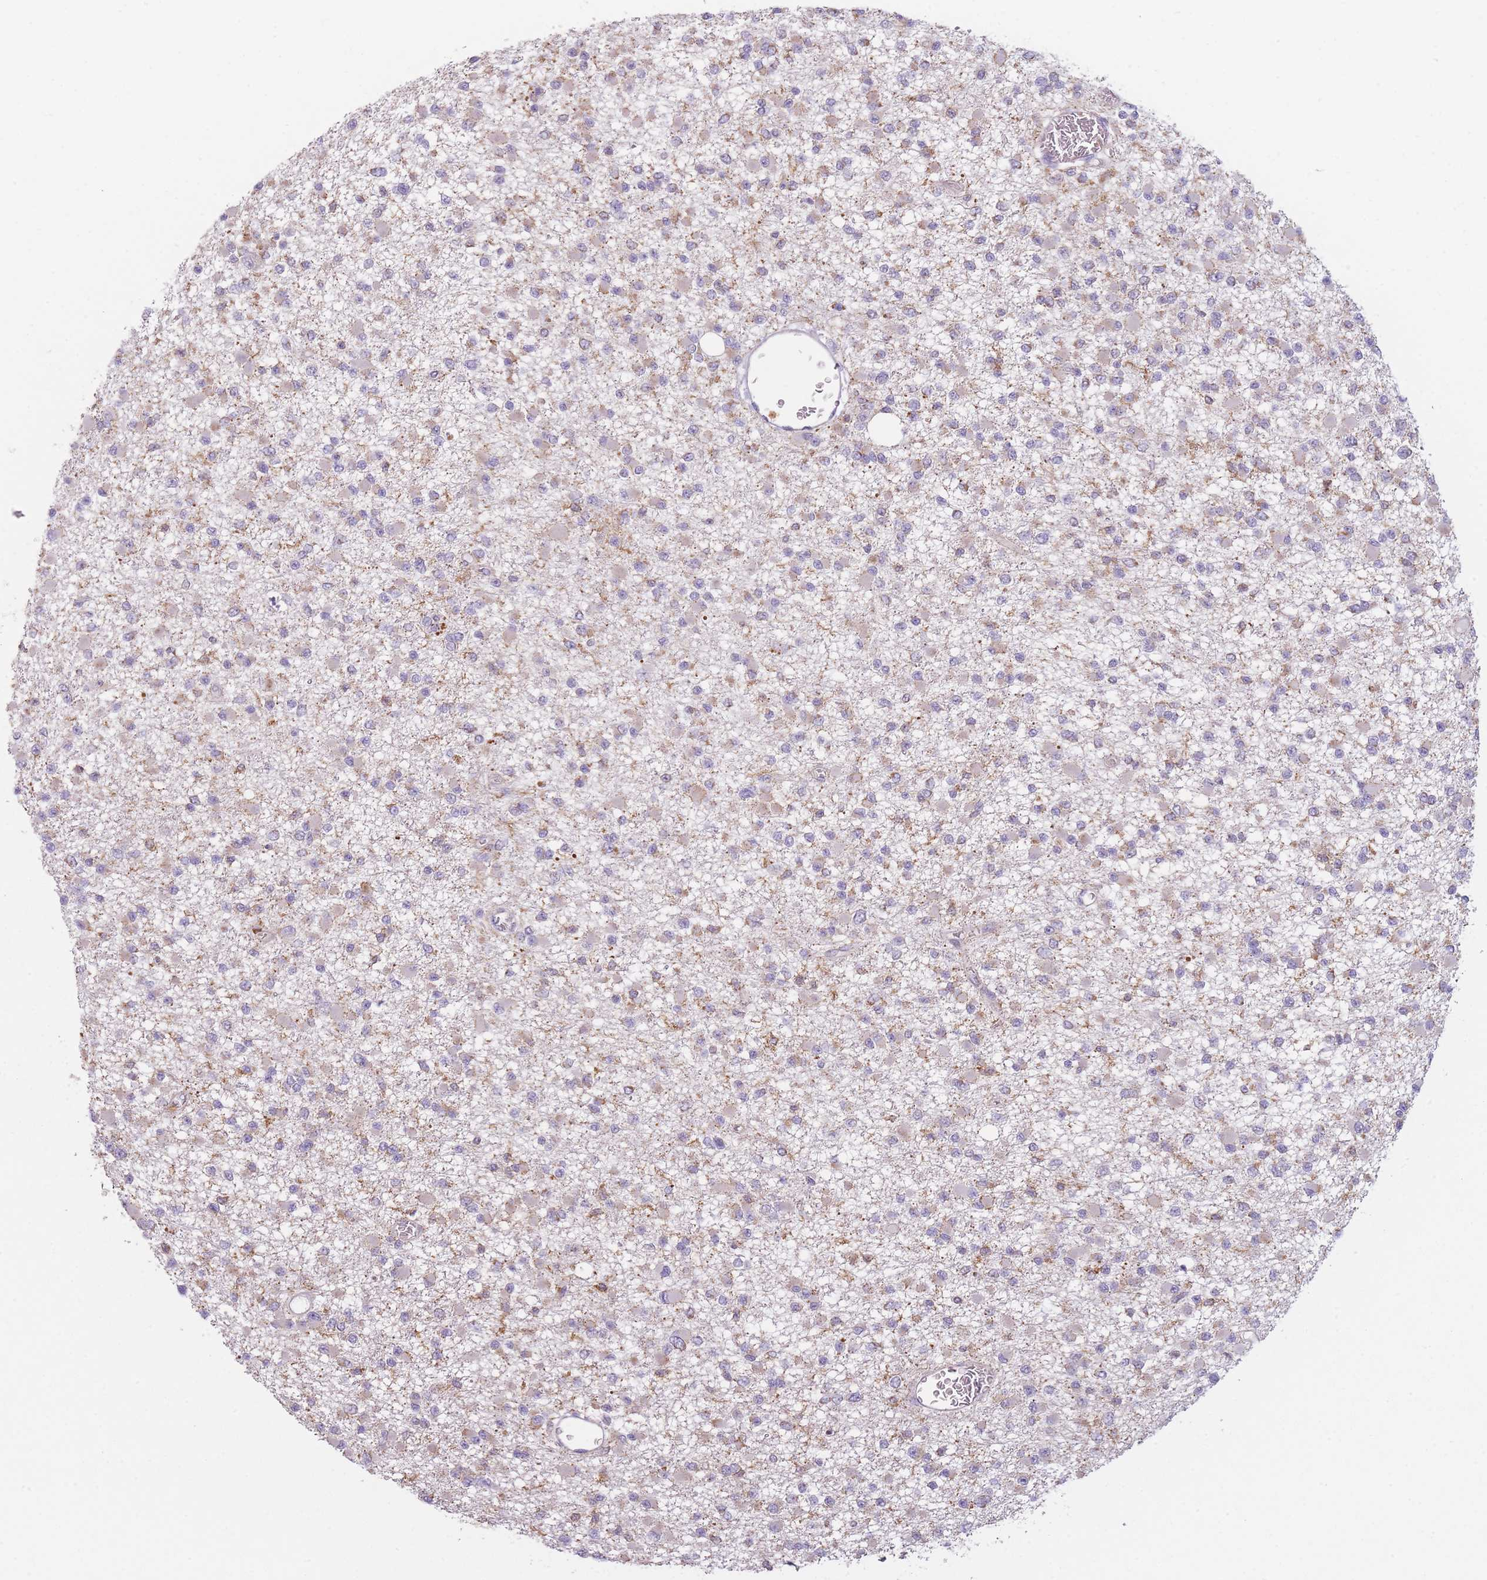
{"staining": {"intensity": "weak", "quantity": "<25%", "location": "cytoplasmic/membranous"}, "tissue": "glioma", "cell_type": "Tumor cells", "image_type": "cancer", "snomed": [{"axis": "morphology", "description": "Glioma, malignant, Low grade"}, {"axis": "topography", "description": "Brain"}], "caption": "Malignant low-grade glioma was stained to show a protein in brown. There is no significant staining in tumor cells.", "gene": "PRAM1", "patient": {"sex": "female", "age": 22}}